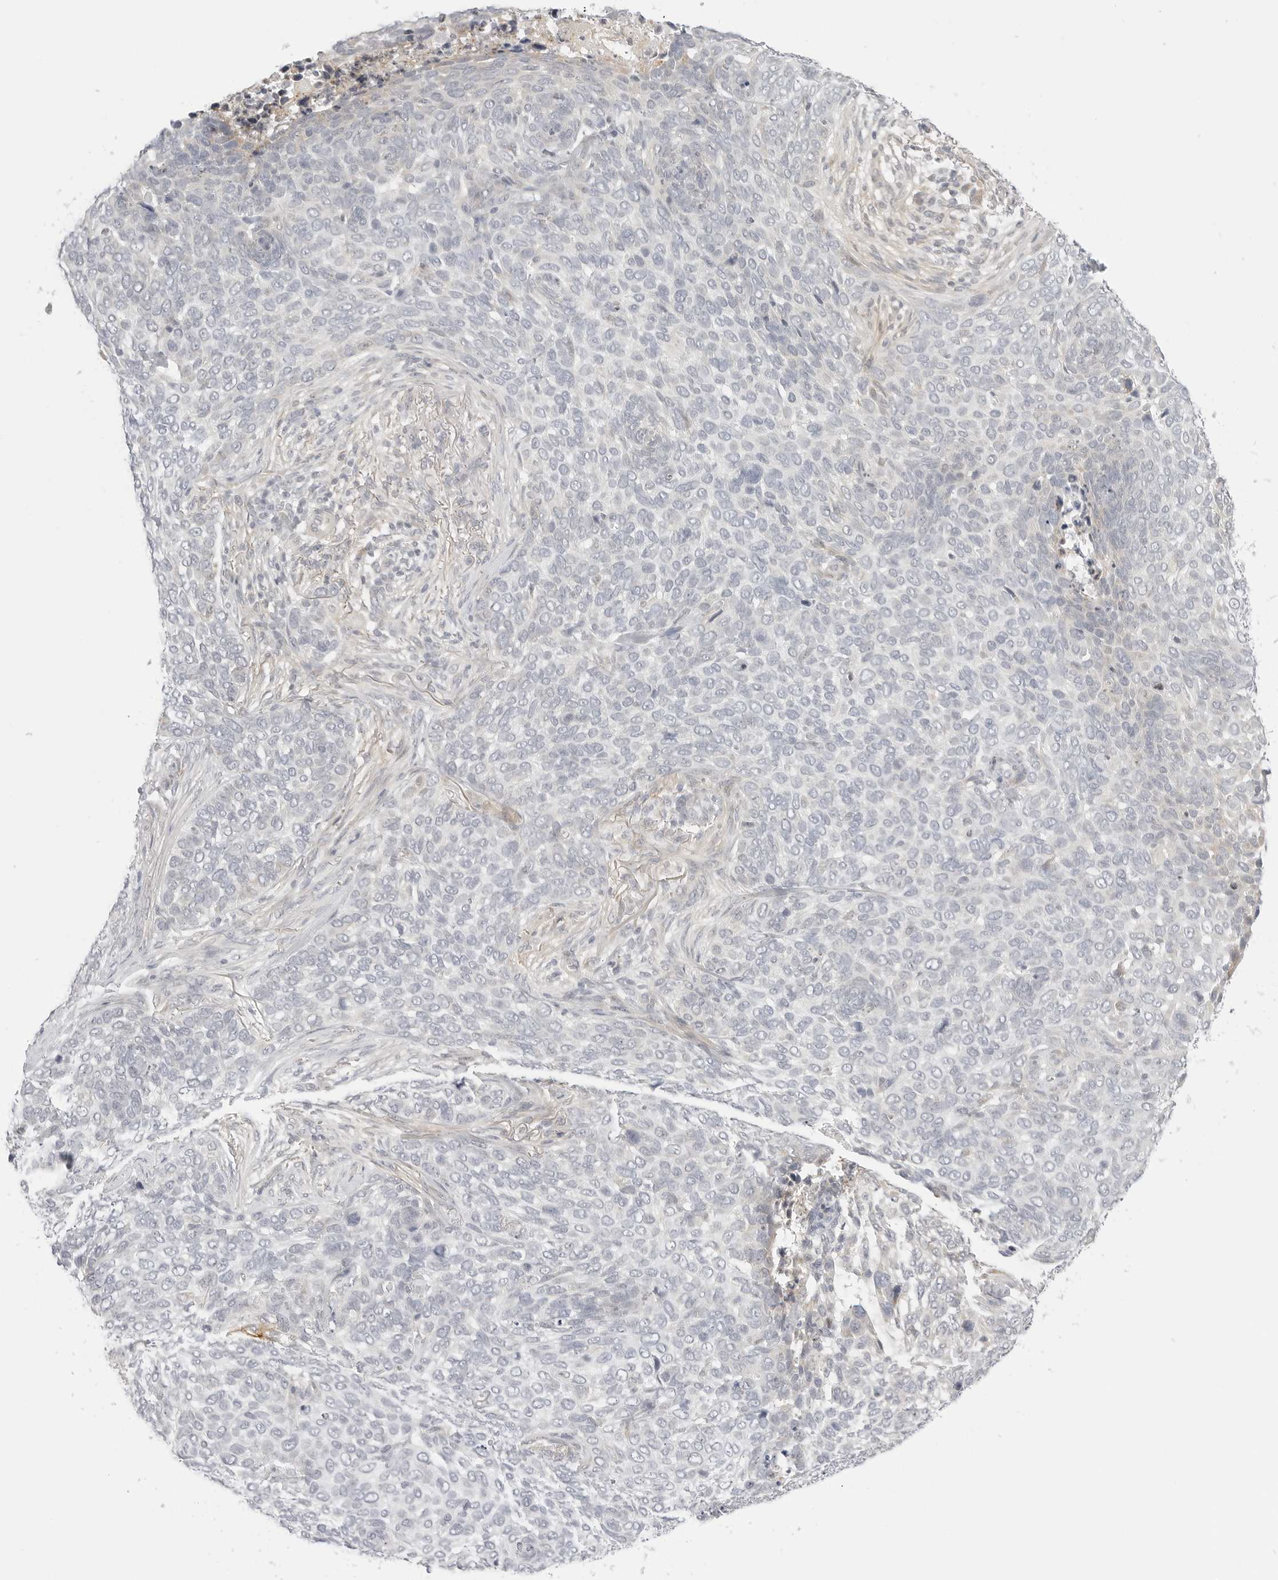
{"staining": {"intensity": "negative", "quantity": "none", "location": "none"}, "tissue": "skin cancer", "cell_type": "Tumor cells", "image_type": "cancer", "snomed": [{"axis": "morphology", "description": "Basal cell carcinoma"}, {"axis": "topography", "description": "Skin"}], "caption": "Skin basal cell carcinoma was stained to show a protein in brown. There is no significant staining in tumor cells.", "gene": "TCP1", "patient": {"sex": "female", "age": 64}}